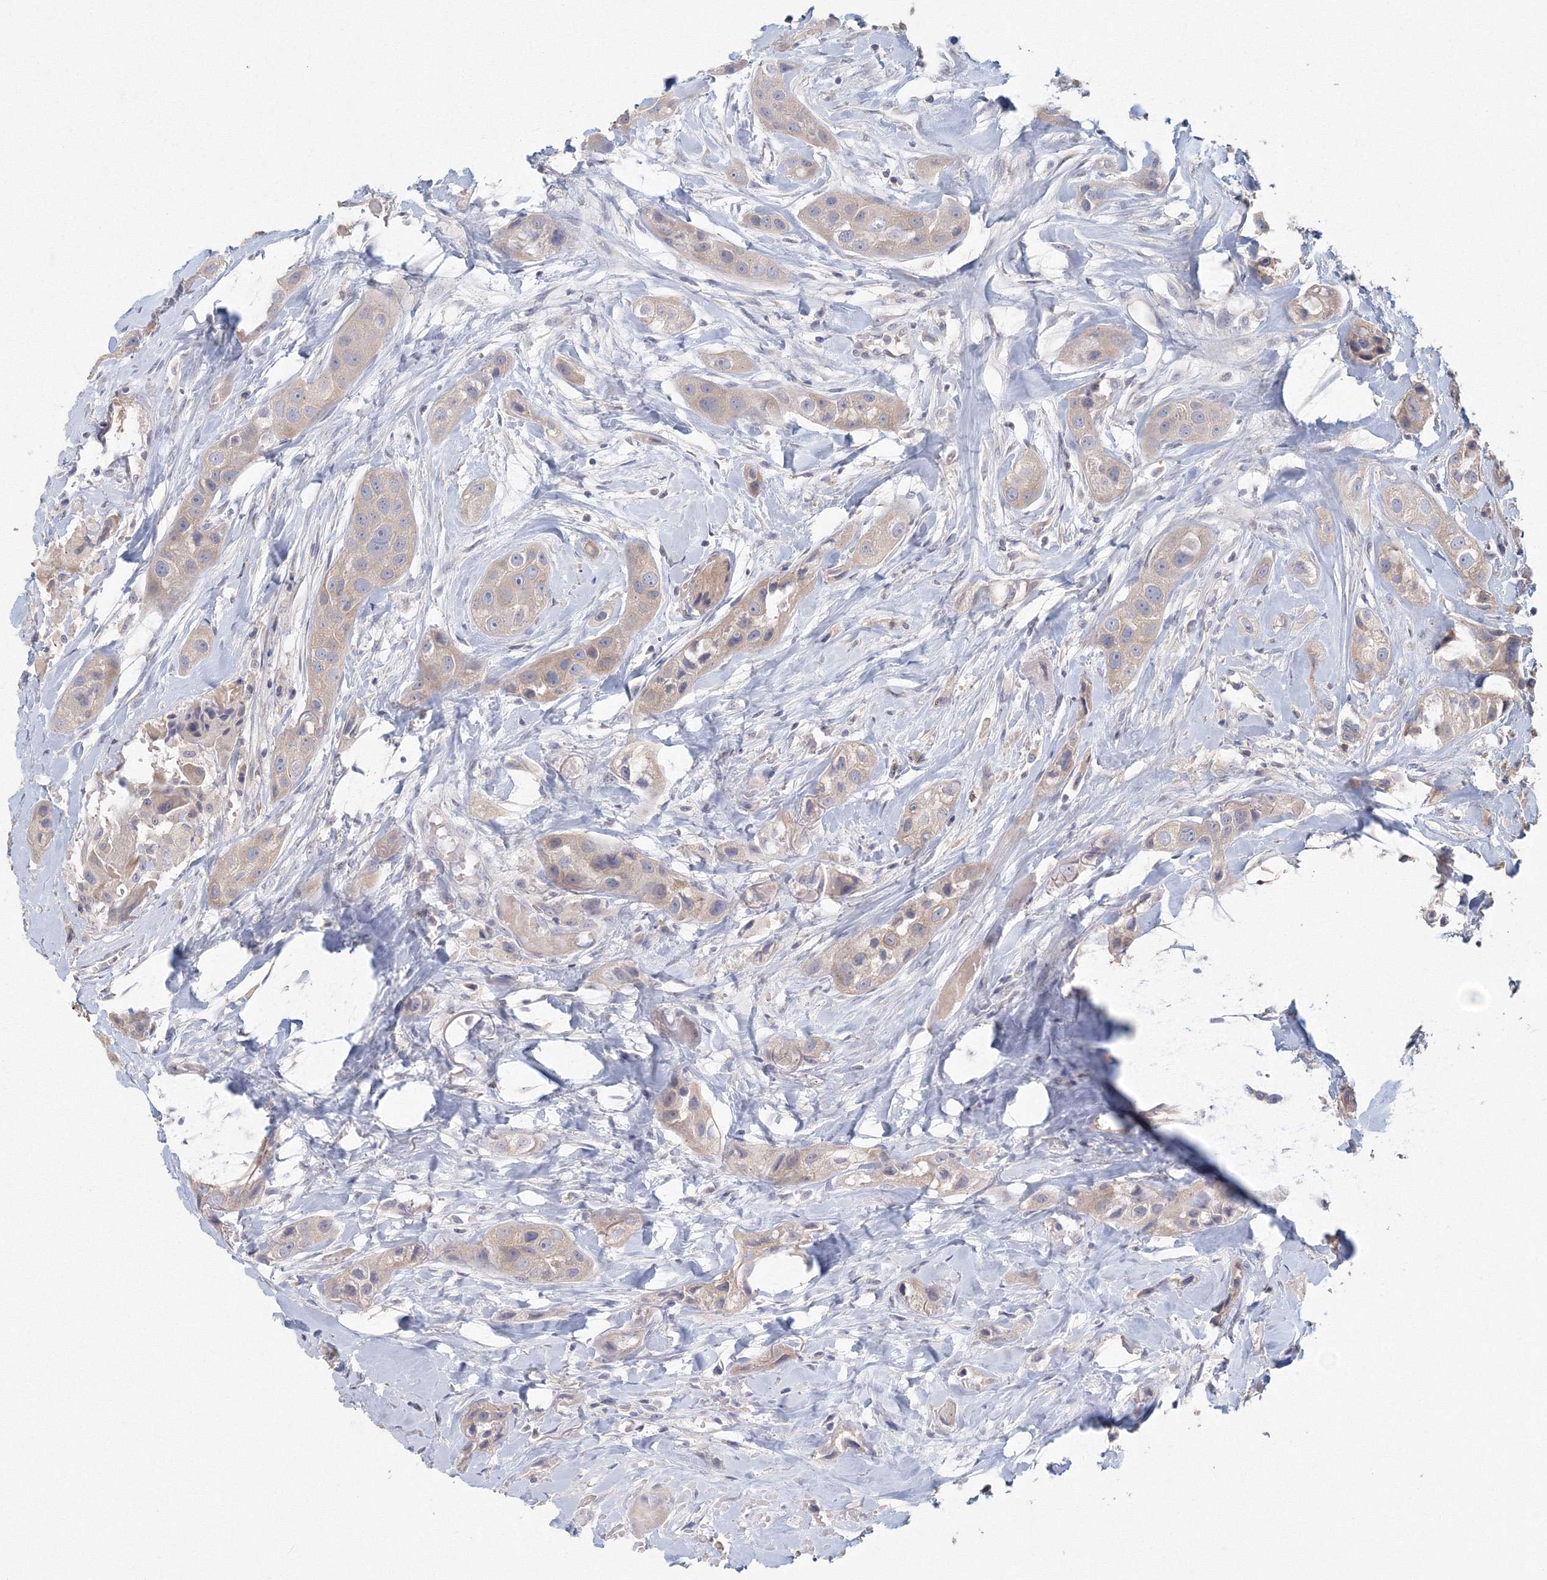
{"staining": {"intensity": "negative", "quantity": "none", "location": "none"}, "tissue": "head and neck cancer", "cell_type": "Tumor cells", "image_type": "cancer", "snomed": [{"axis": "morphology", "description": "Normal tissue, NOS"}, {"axis": "morphology", "description": "Squamous cell carcinoma, NOS"}, {"axis": "topography", "description": "Skeletal muscle"}, {"axis": "topography", "description": "Head-Neck"}], "caption": "DAB (3,3'-diaminobenzidine) immunohistochemical staining of human squamous cell carcinoma (head and neck) shows no significant positivity in tumor cells.", "gene": "TACC2", "patient": {"sex": "male", "age": 51}}